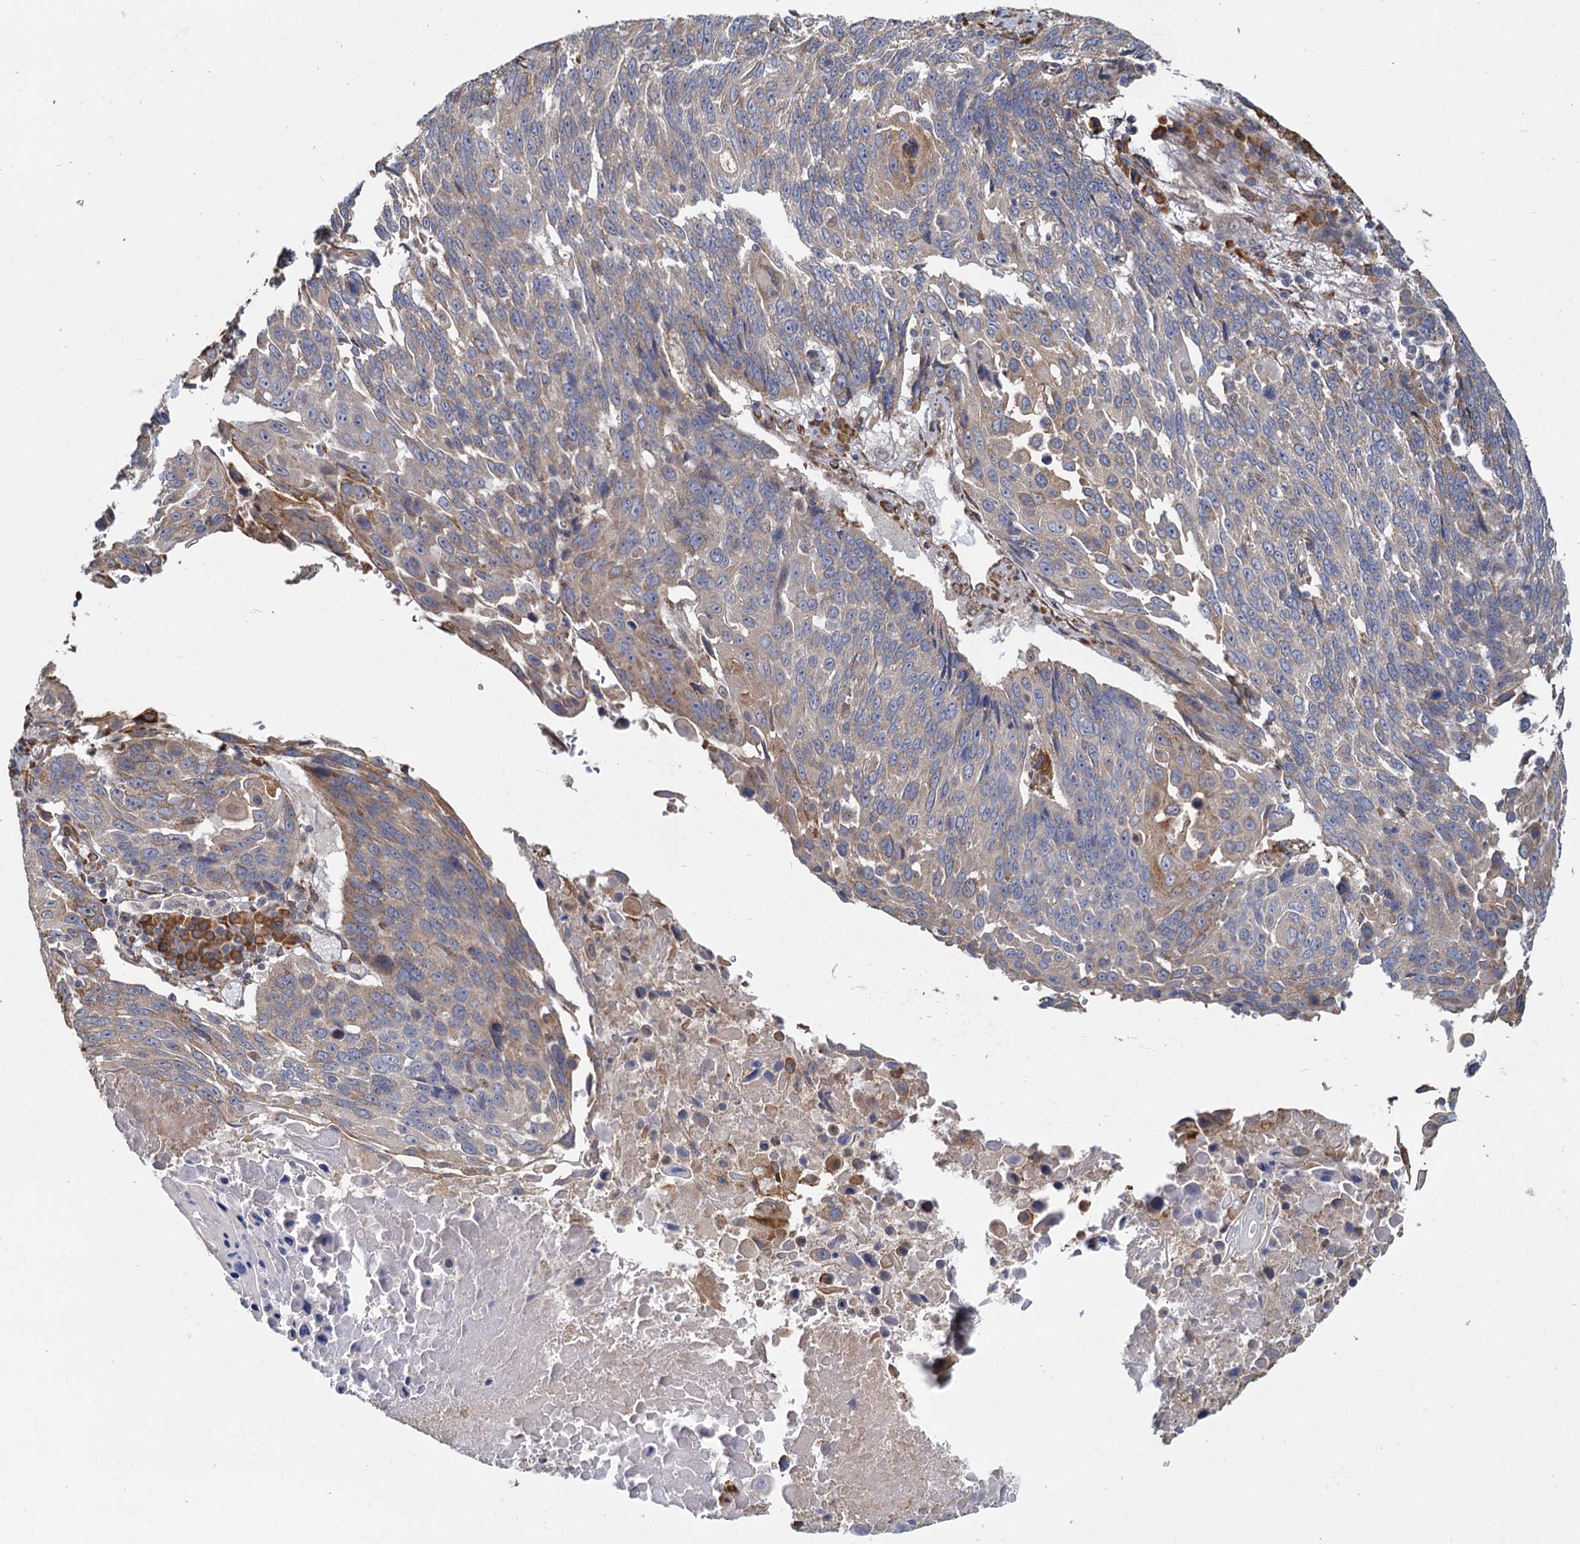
{"staining": {"intensity": "moderate", "quantity": "<25%", "location": "cytoplasmic/membranous"}, "tissue": "lung cancer", "cell_type": "Tumor cells", "image_type": "cancer", "snomed": [{"axis": "morphology", "description": "Squamous cell carcinoma, NOS"}, {"axis": "topography", "description": "Lung"}], "caption": "A photomicrograph showing moderate cytoplasmic/membranous expression in about <25% of tumor cells in lung cancer (squamous cell carcinoma), as visualized by brown immunohistochemical staining.", "gene": "LRRC51", "patient": {"sex": "male", "age": 66}}